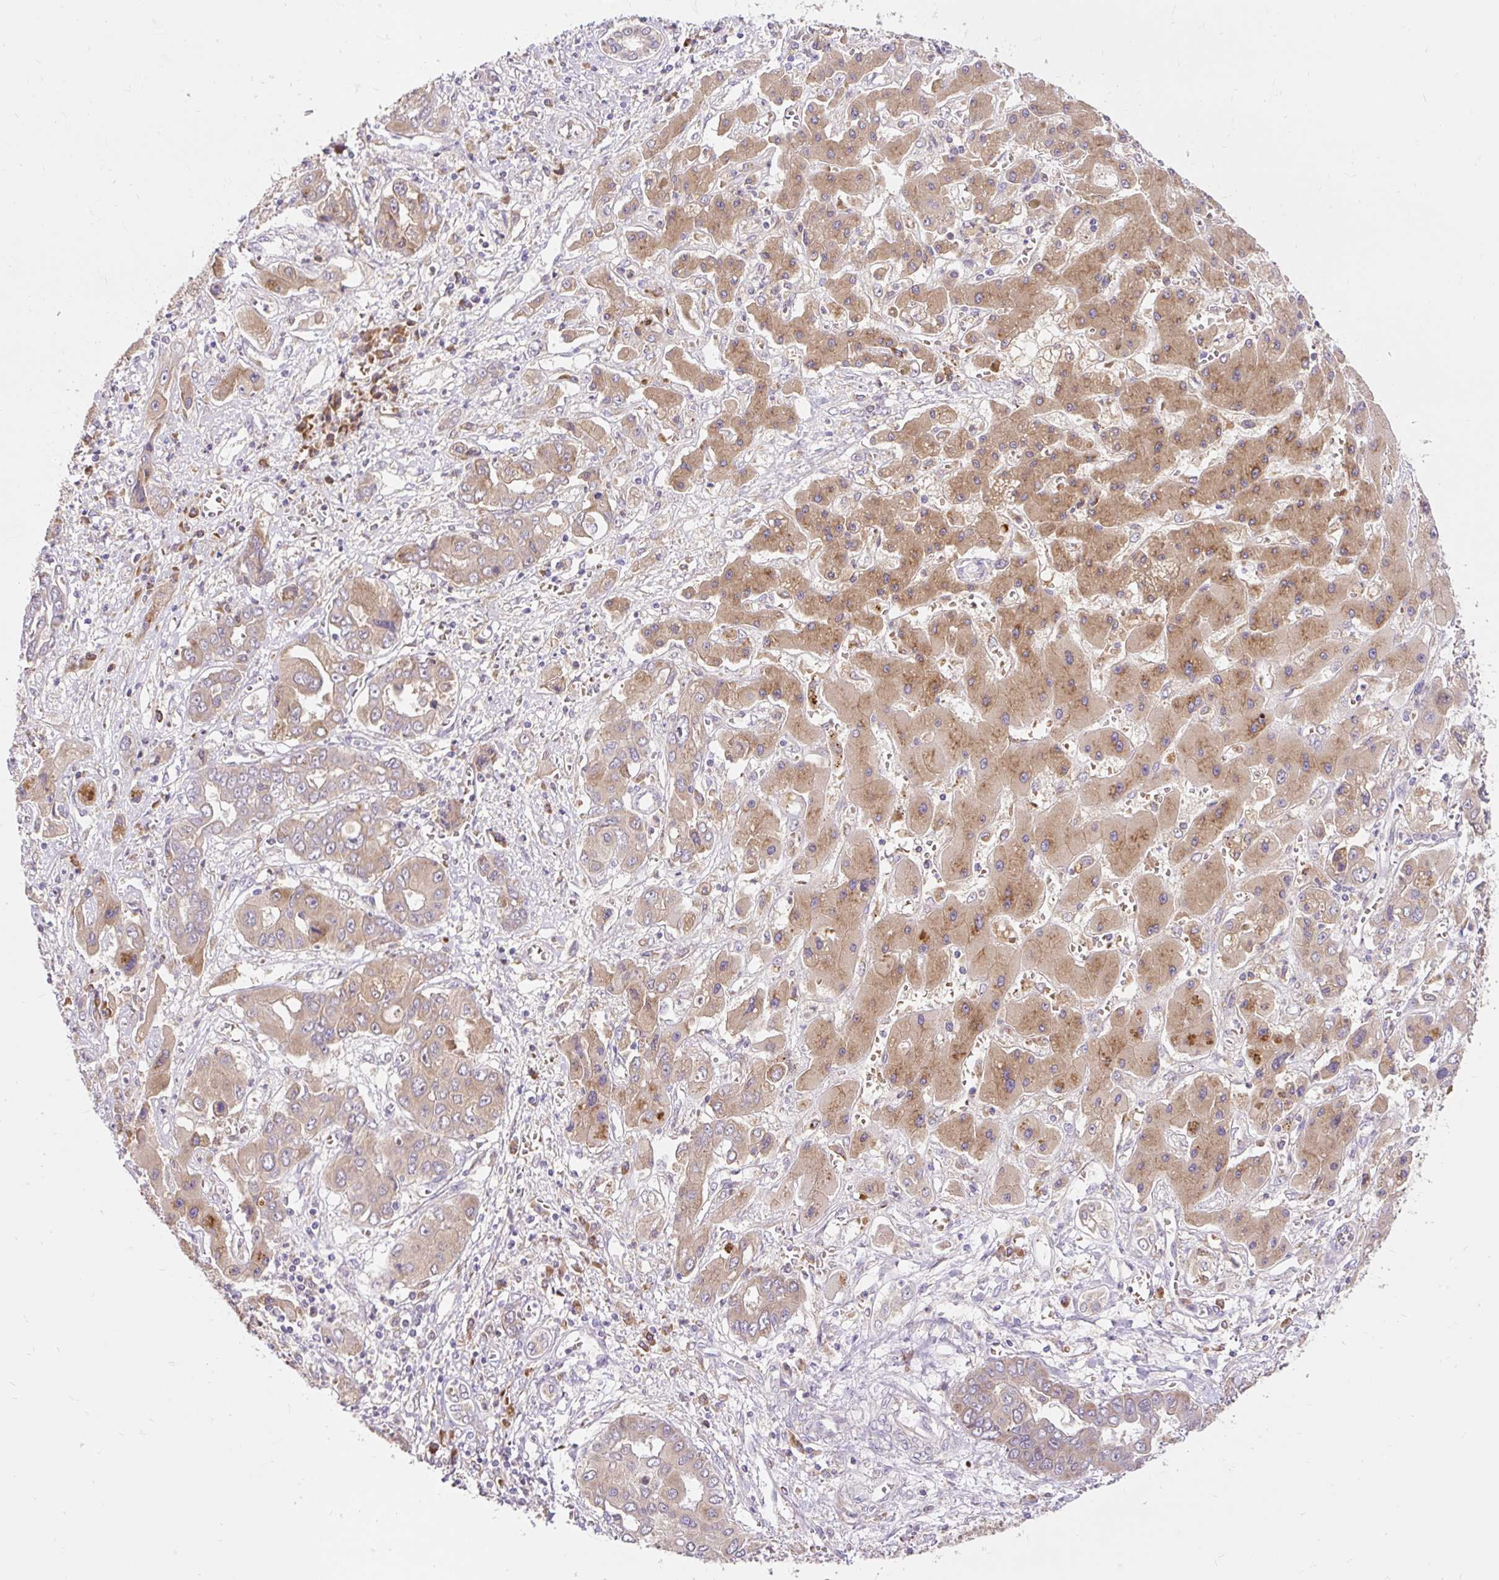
{"staining": {"intensity": "weak", "quantity": "<25%", "location": "cytoplasmic/membranous"}, "tissue": "liver cancer", "cell_type": "Tumor cells", "image_type": "cancer", "snomed": [{"axis": "morphology", "description": "Cholangiocarcinoma"}, {"axis": "topography", "description": "Liver"}], "caption": "An image of liver cancer stained for a protein shows no brown staining in tumor cells.", "gene": "SEC63", "patient": {"sex": "male", "age": 67}}